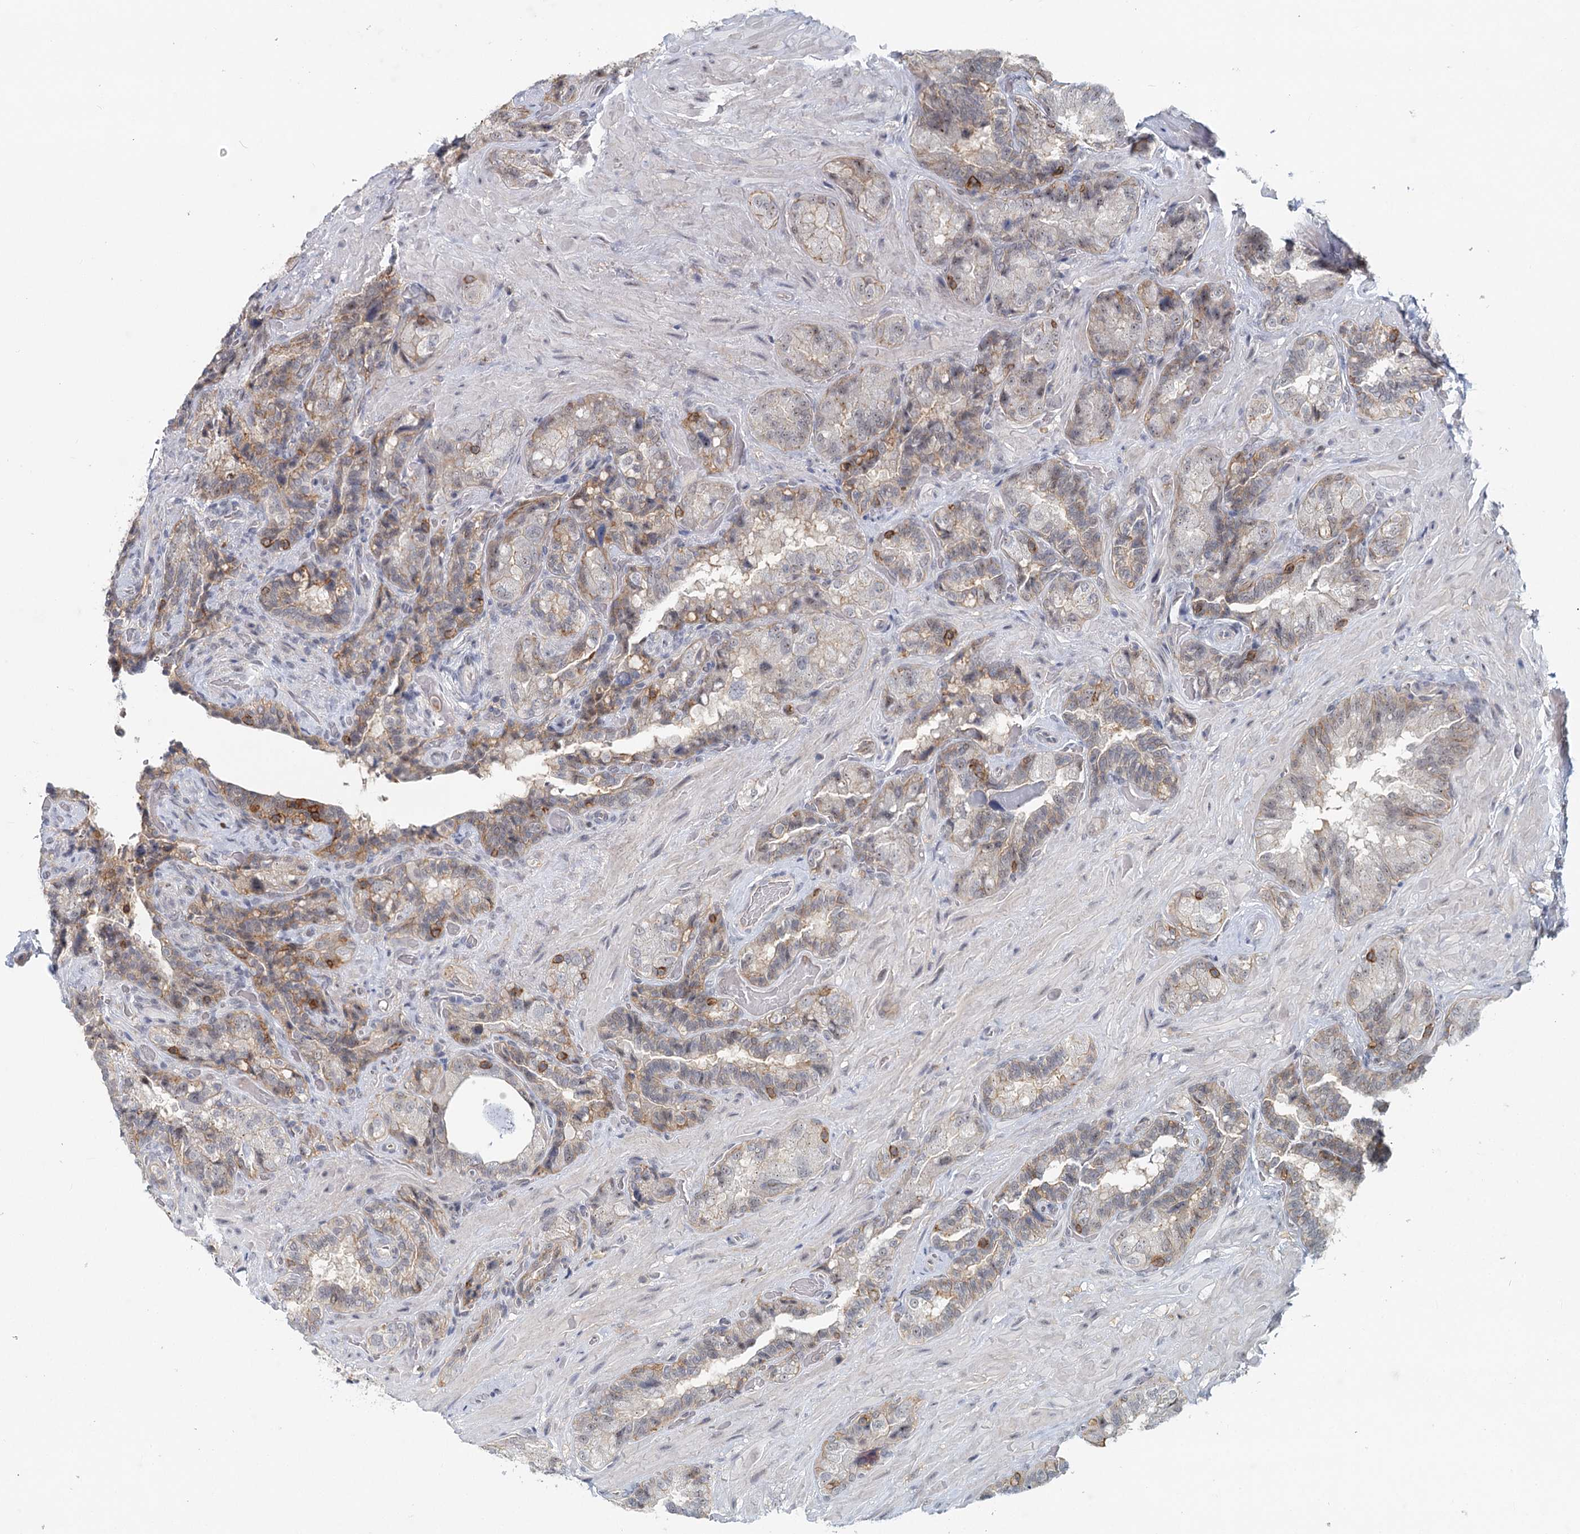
{"staining": {"intensity": "moderate", "quantity": "<25%", "location": "cytoplasmic/membranous"}, "tissue": "seminal vesicle", "cell_type": "Glandular cells", "image_type": "normal", "snomed": [{"axis": "morphology", "description": "Normal tissue, NOS"}, {"axis": "topography", "description": "Prostate and seminal vesicle, NOS"}, {"axis": "topography", "description": "Prostate"}, {"axis": "topography", "description": "Seminal veicle"}], "caption": "The photomicrograph shows staining of benign seminal vesicle, revealing moderate cytoplasmic/membranous protein staining (brown color) within glandular cells.", "gene": "CDC42SE2", "patient": {"sex": "male", "age": 67}}